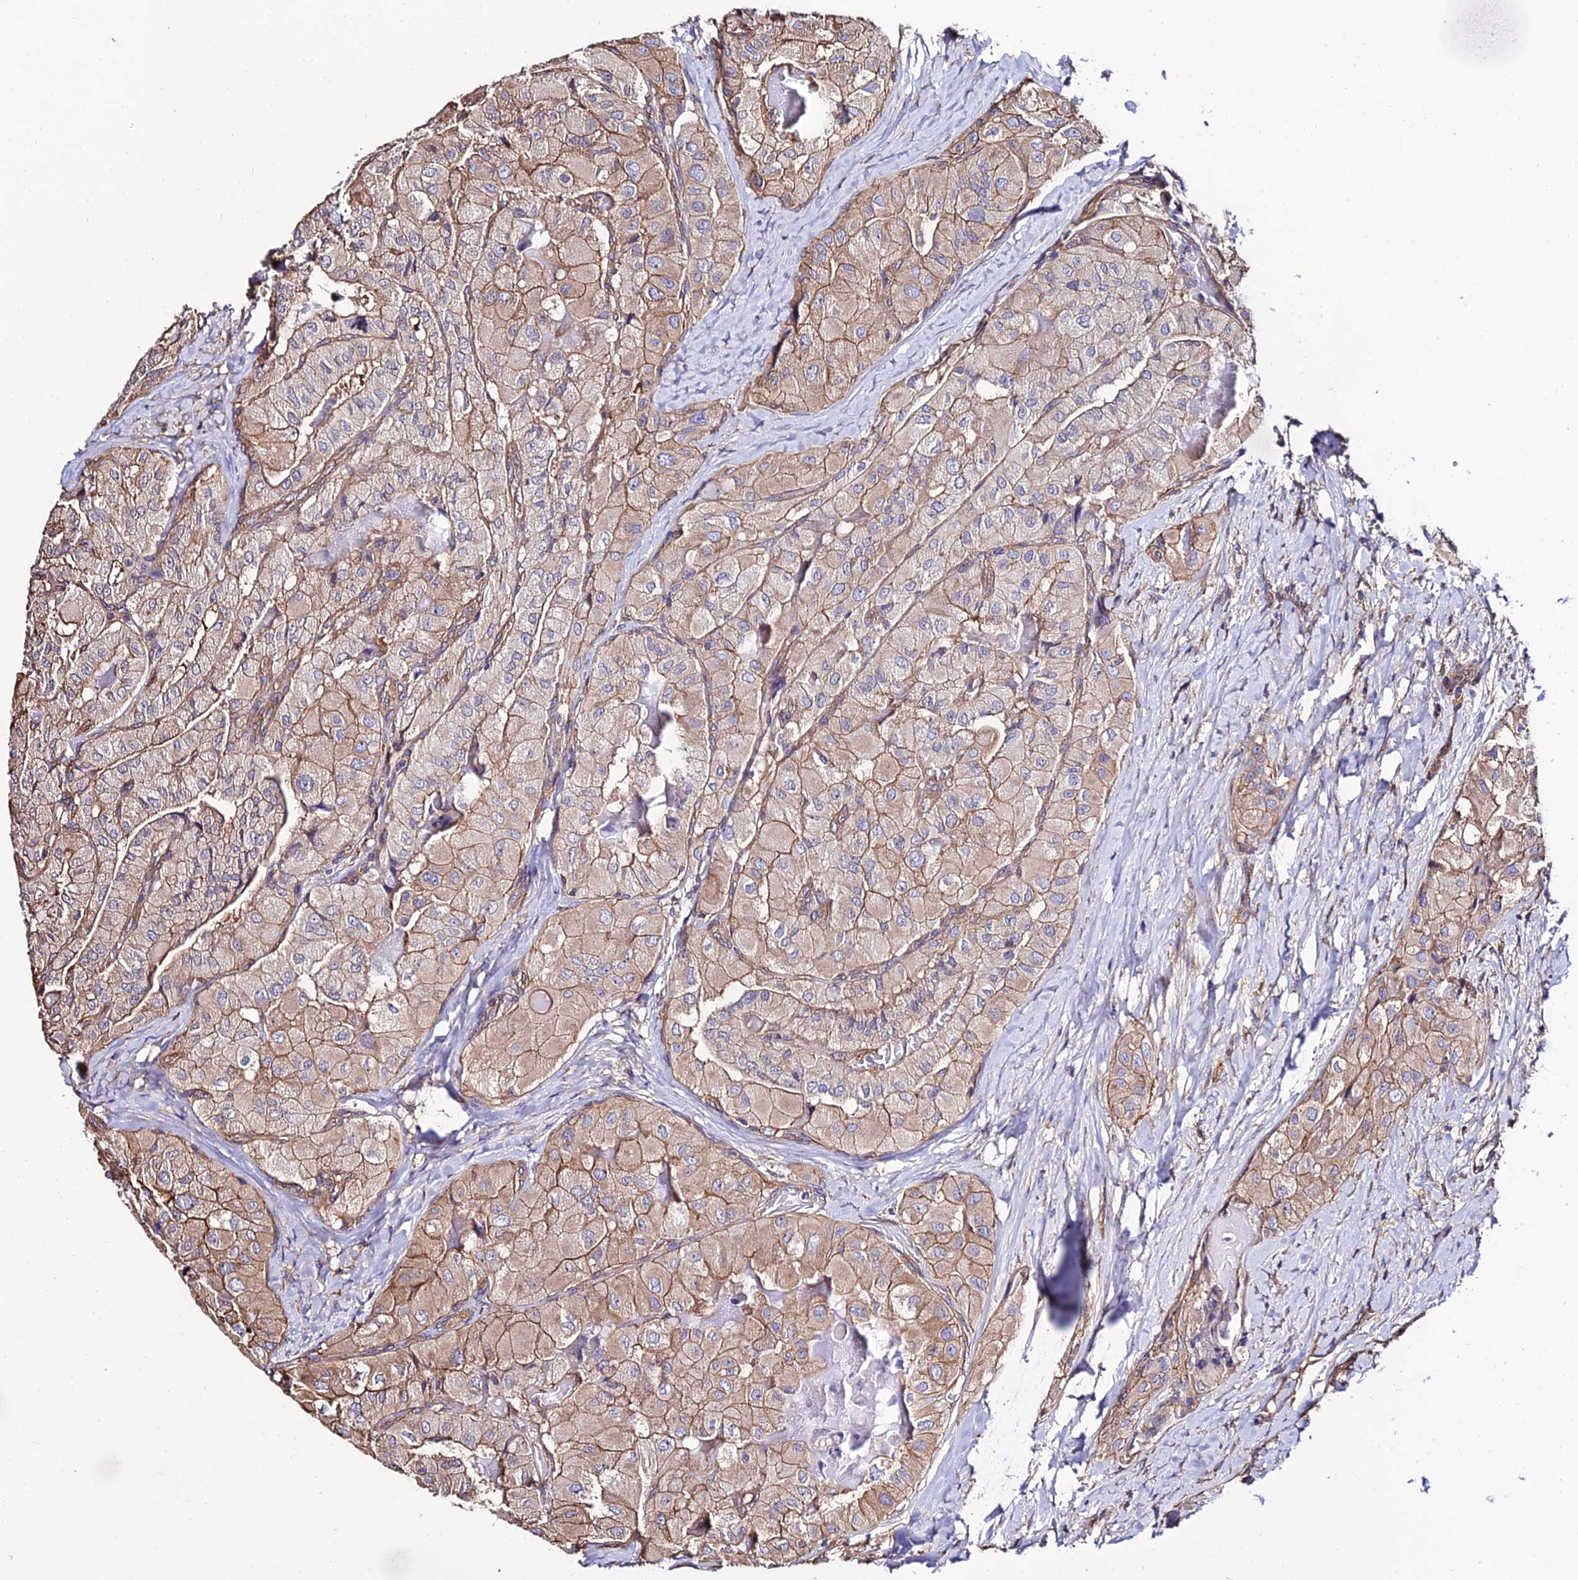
{"staining": {"intensity": "moderate", "quantity": ">75%", "location": "cytoplasmic/membranous"}, "tissue": "thyroid cancer", "cell_type": "Tumor cells", "image_type": "cancer", "snomed": [{"axis": "morphology", "description": "Normal tissue, NOS"}, {"axis": "morphology", "description": "Papillary adenocarcinoma, NOS"}, {"axis": "topography", "description": "Thyroid gland"}], "caption": "Immunohistochemical staining of thyroid cancer exhibits moderate cytoplasmic/membranous protein staining in about >75% of tumor cells.", "gene": "CALM2", "patient": {"sex": "female", "age": 59}}